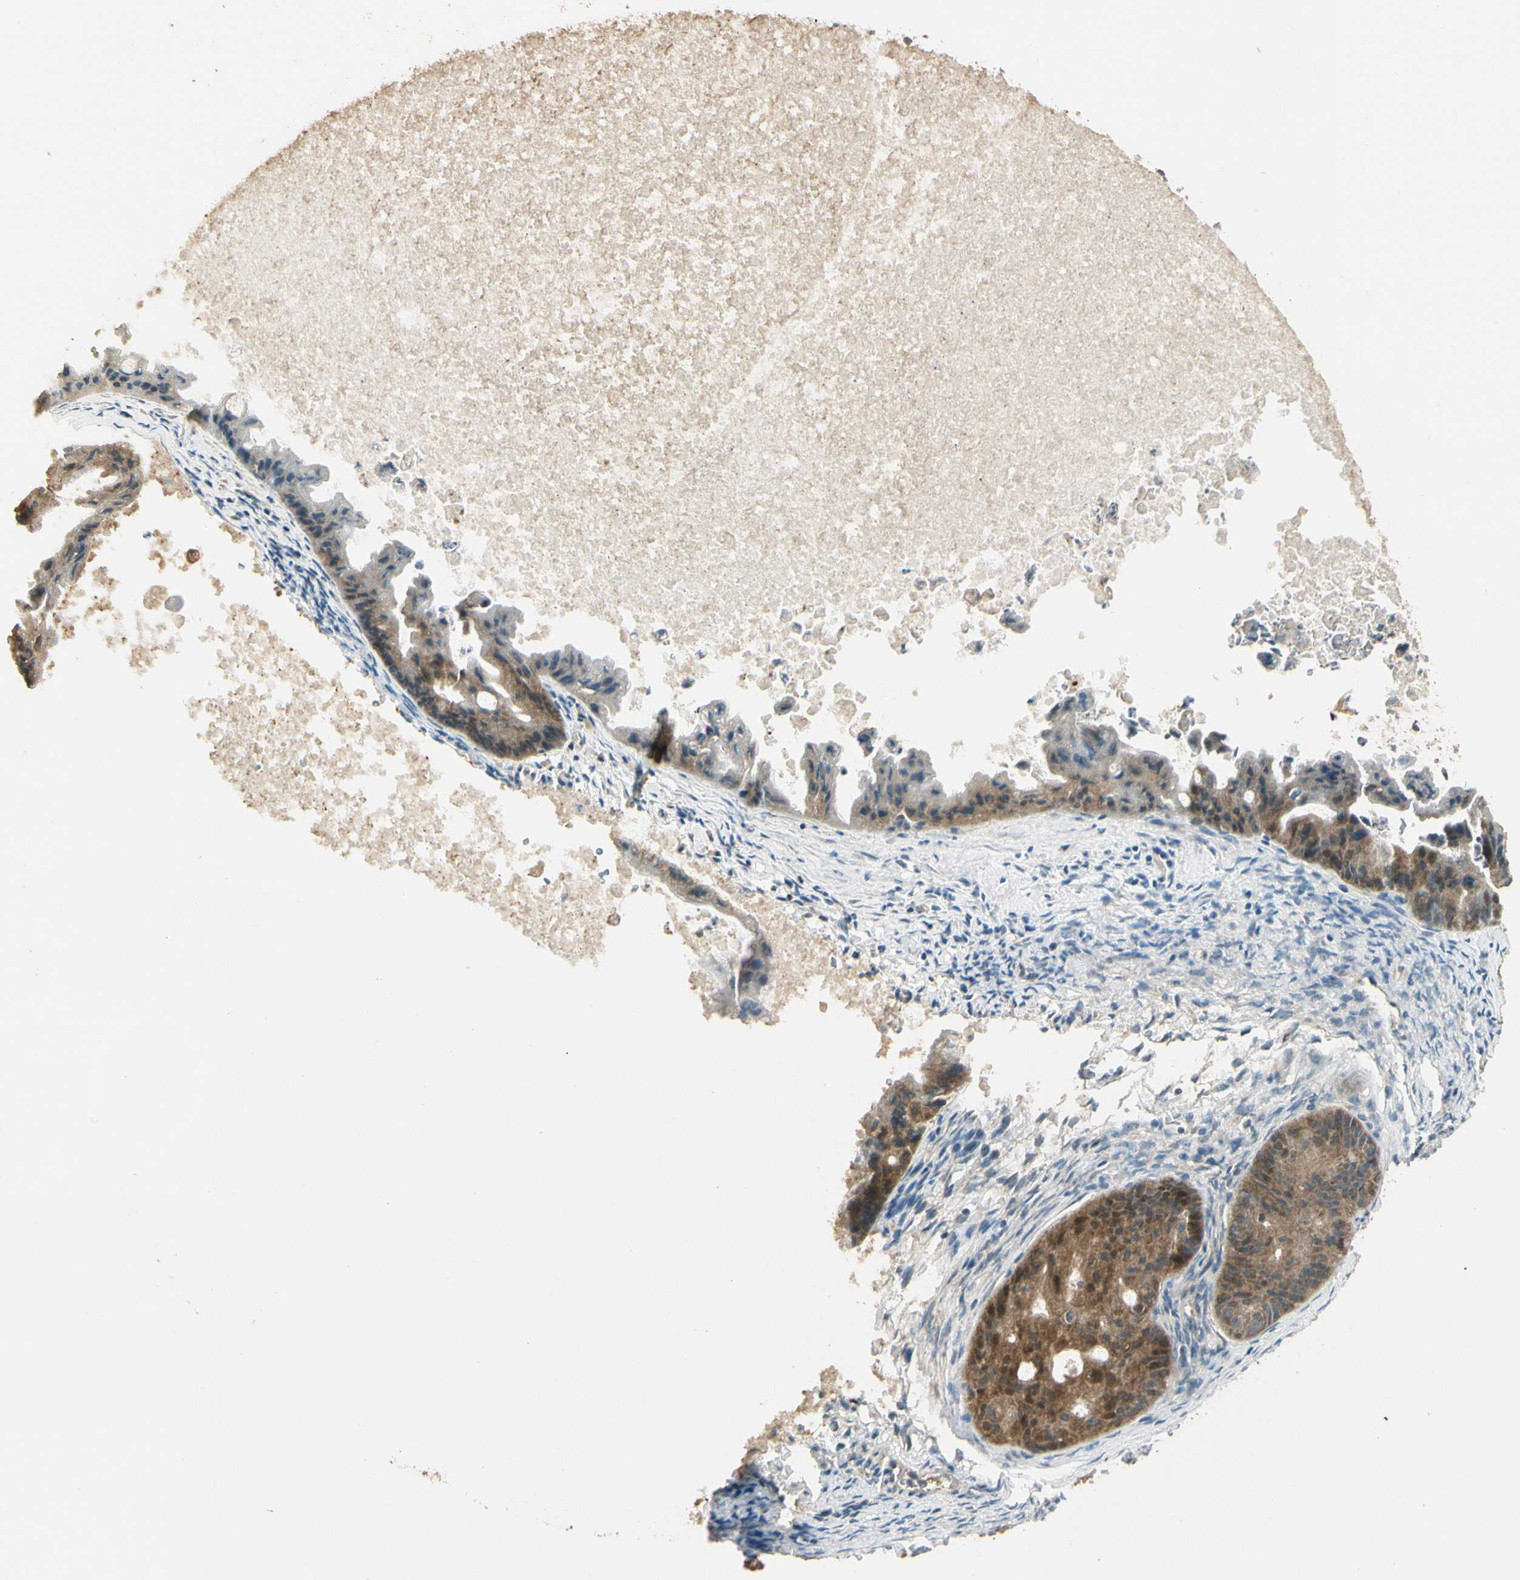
{"staining": {"intensity": "moderate", "quantity": ">75%", "location": "cytoplasmic/membranous"}, "tissue": "ovarian cancer", "cell_type": "Tumor cells", "image_type": "cancer", "snomed": [{"axis": "morphology", "description": "Cystadenocarcinoma, mucinous, NOS"}, {"axis": "topography", "description": "Ovary"}], "caption": "Ovarian cancer (mucinous cystadenocarcinoma) stained with a protein marker demonstrates moderate staining in tumor cells.", "gene": "PLXNA1", "patient": {"sex": "female", "age": 37}}